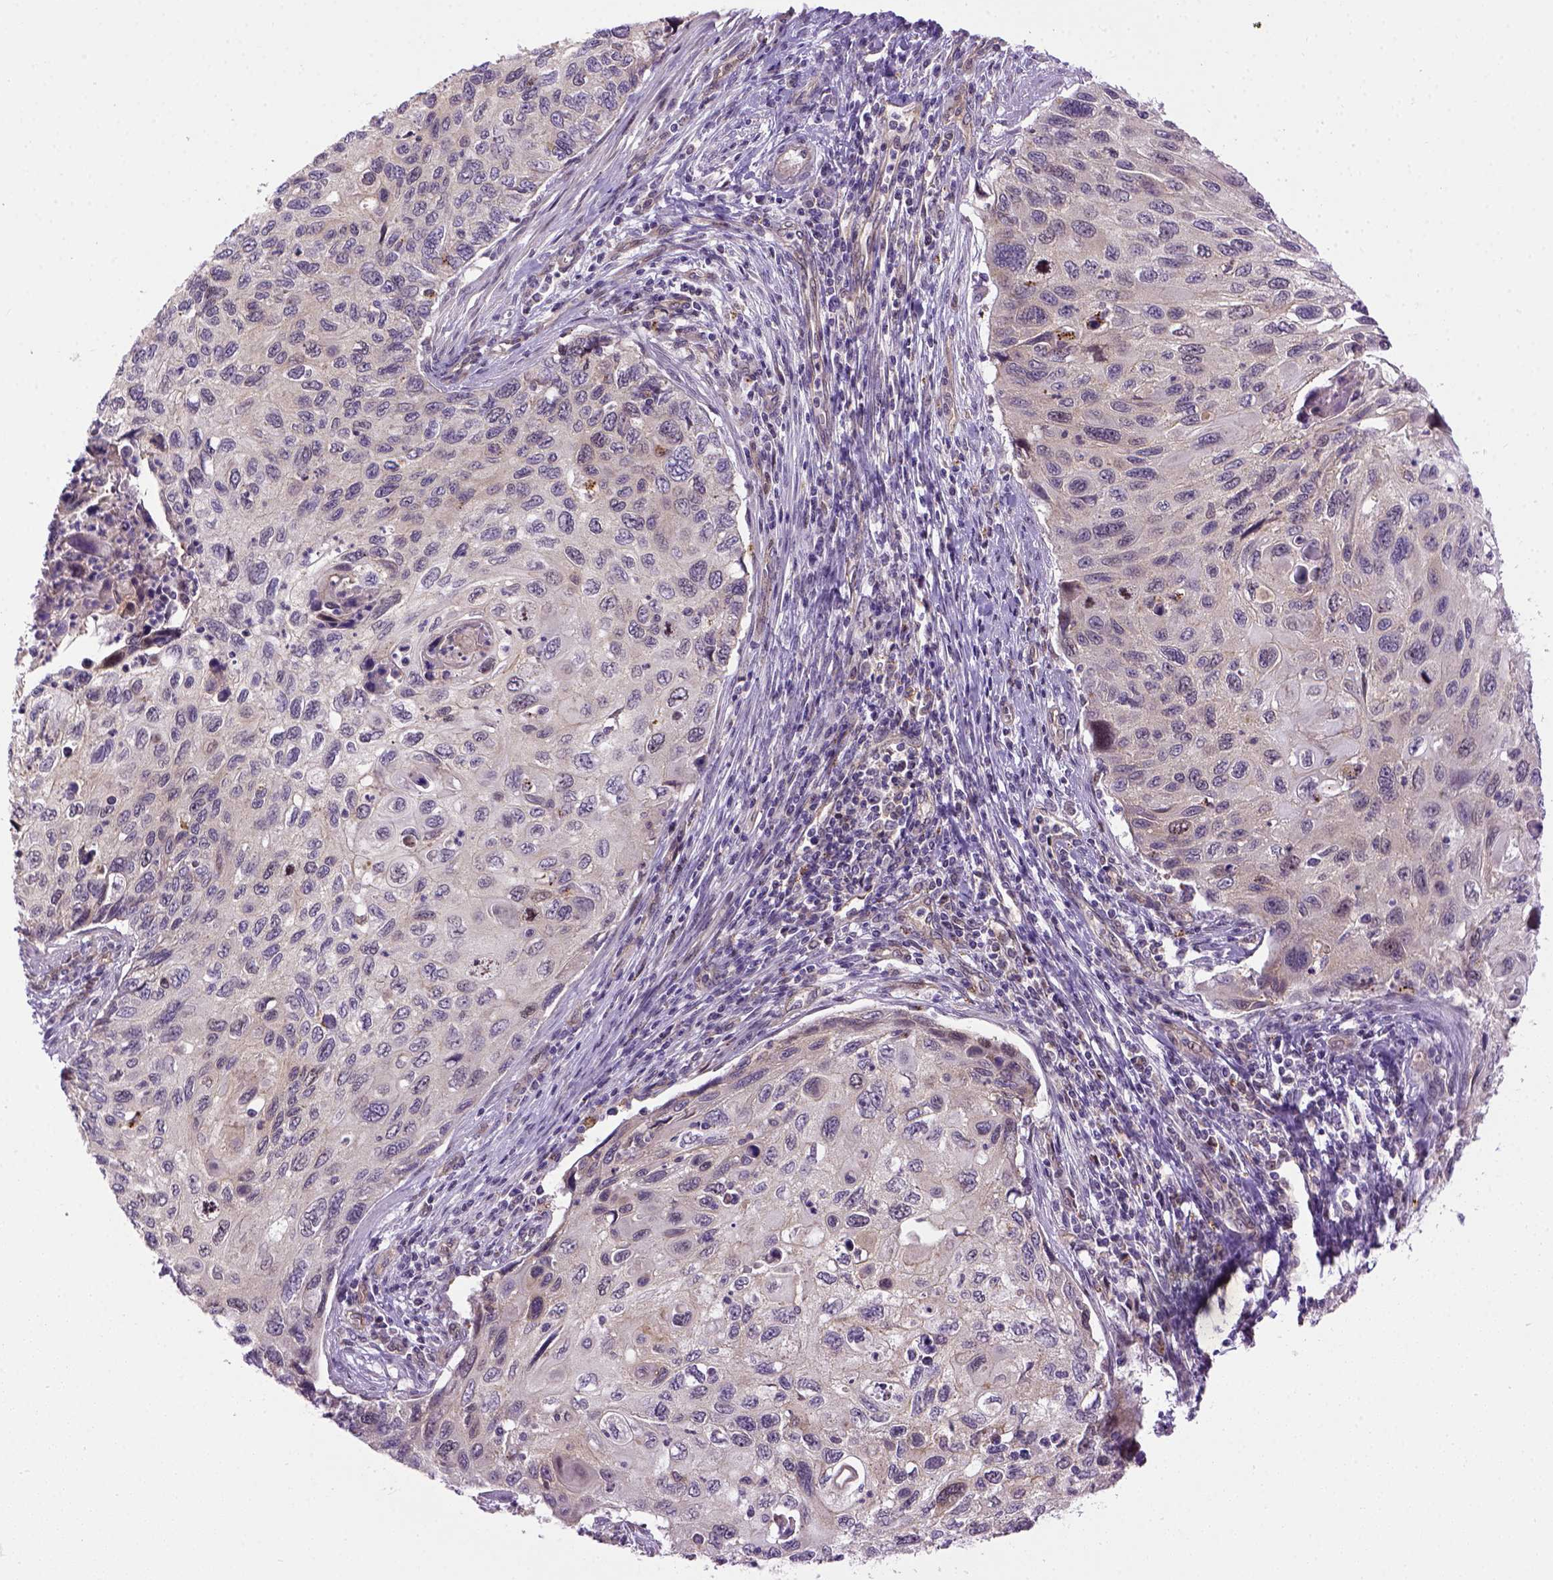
{"staining": {"intensity": "weak", "quantity": "<25%", "location": "cytoplasmic/membranous"}, "tissue": "cervical cancer", "cell_type": "Tumor cells", "image_type": "cancer", "snomed": [{"axis": "morphology", "description": "Squamous cell carcinoma, NOS"}, {"axis": "topography", "description": "Cervix"}], "caption": "High power microscopy photomicrograph of an IHC histopathology image of squamous cell carcinoma (cervical), revealing no significant positivity in tumor cells.", "gene": "KAZN", "patient": {"sex": "female", "age": 70}}